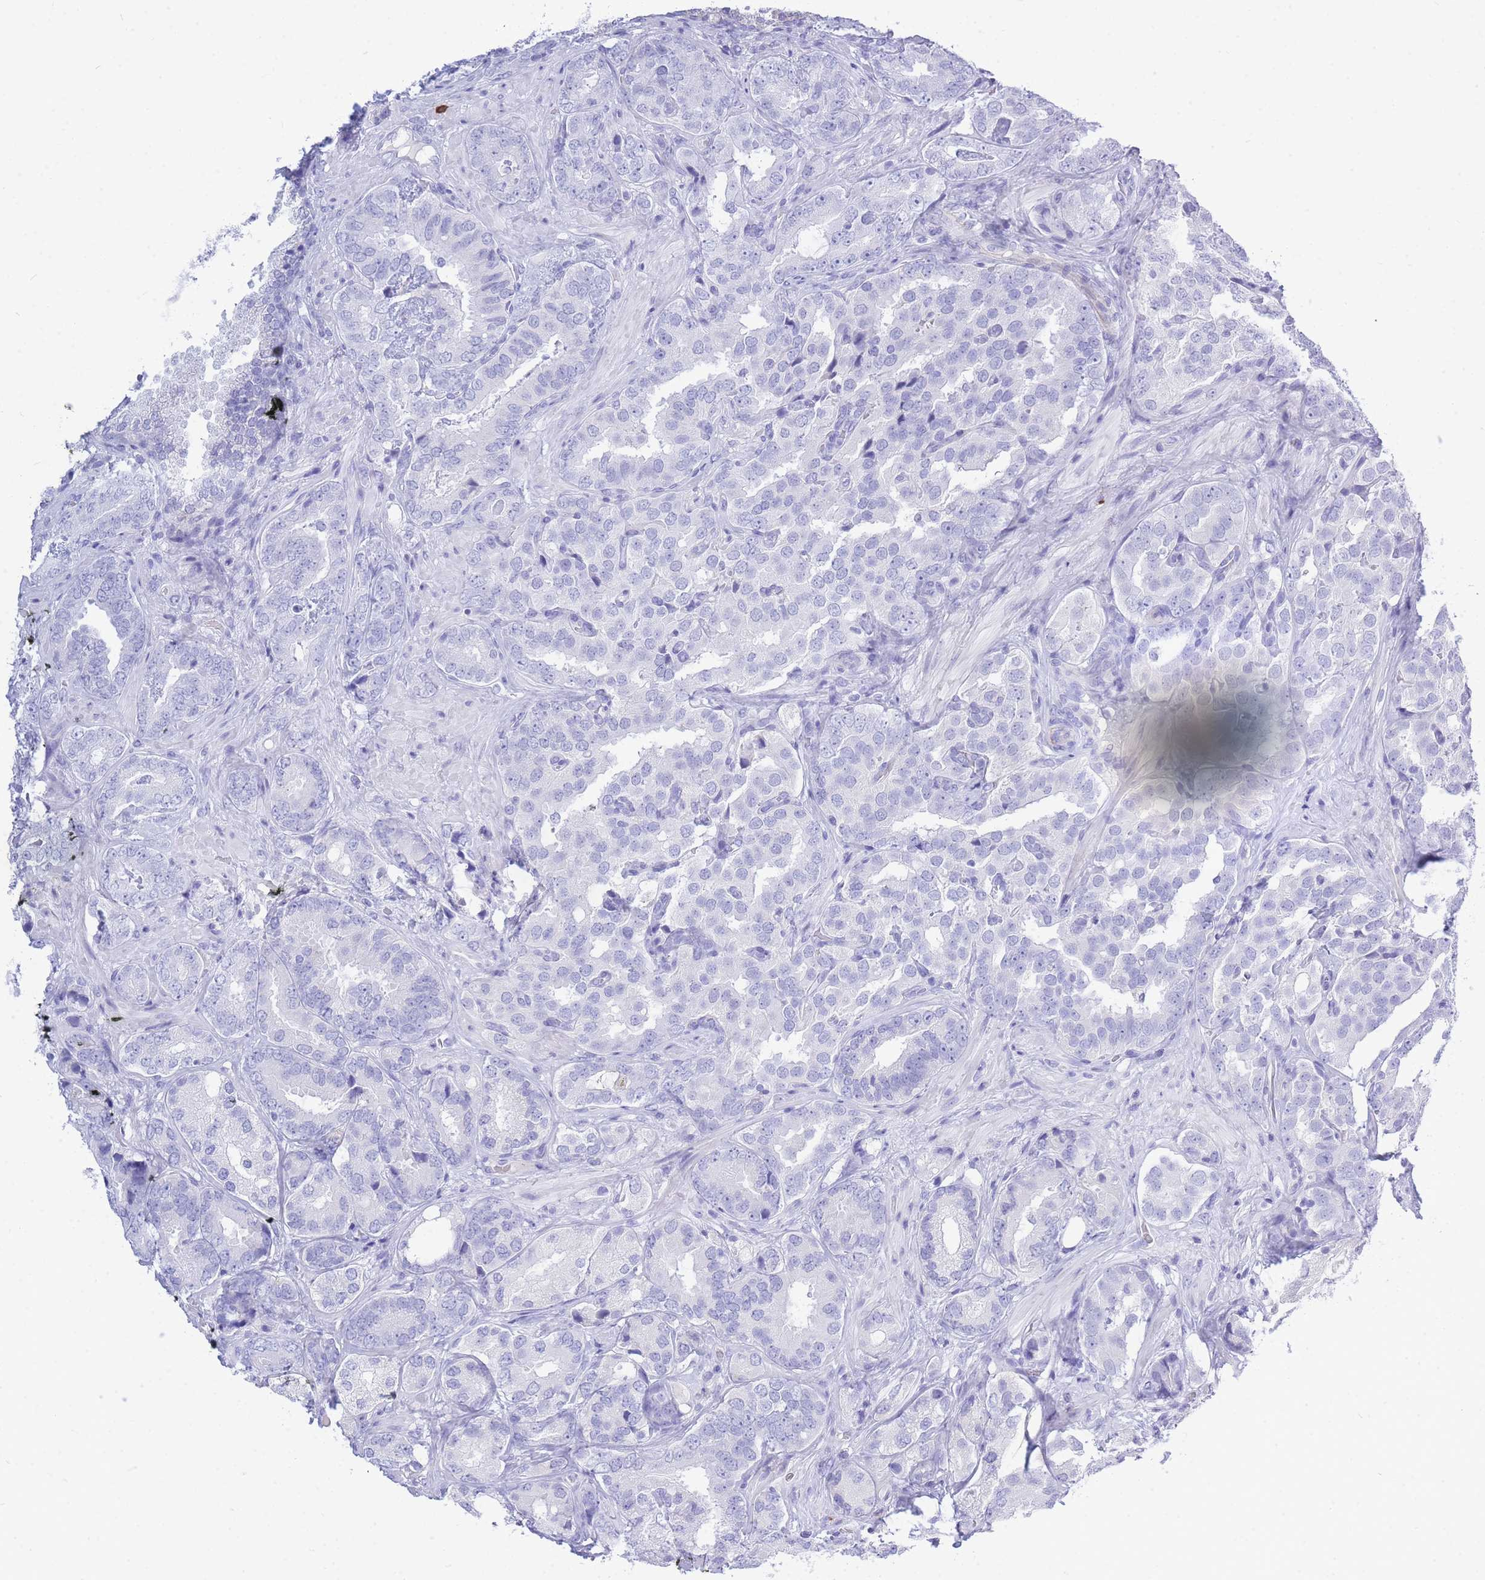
{"staining": {"intensity": "negative", "quantity": "none", "location": "none"}, "tissue": "prostate cancer", "cell_type": "Tumor cells", "image_type": "cancer", "snomed": [{"axis": "morphology", "description": "Adenocarcinoma, High grade"}, {"axis": "topography", "description": "Prostate"}], "caption": "This is an immunohistochemistry (IHC) histopathology image of human prostate high-grade adenocarcinoma. There is no expression in tumor cells.", "gene": "ZFP62", "patient": {"sex": "male", "age": 71}}